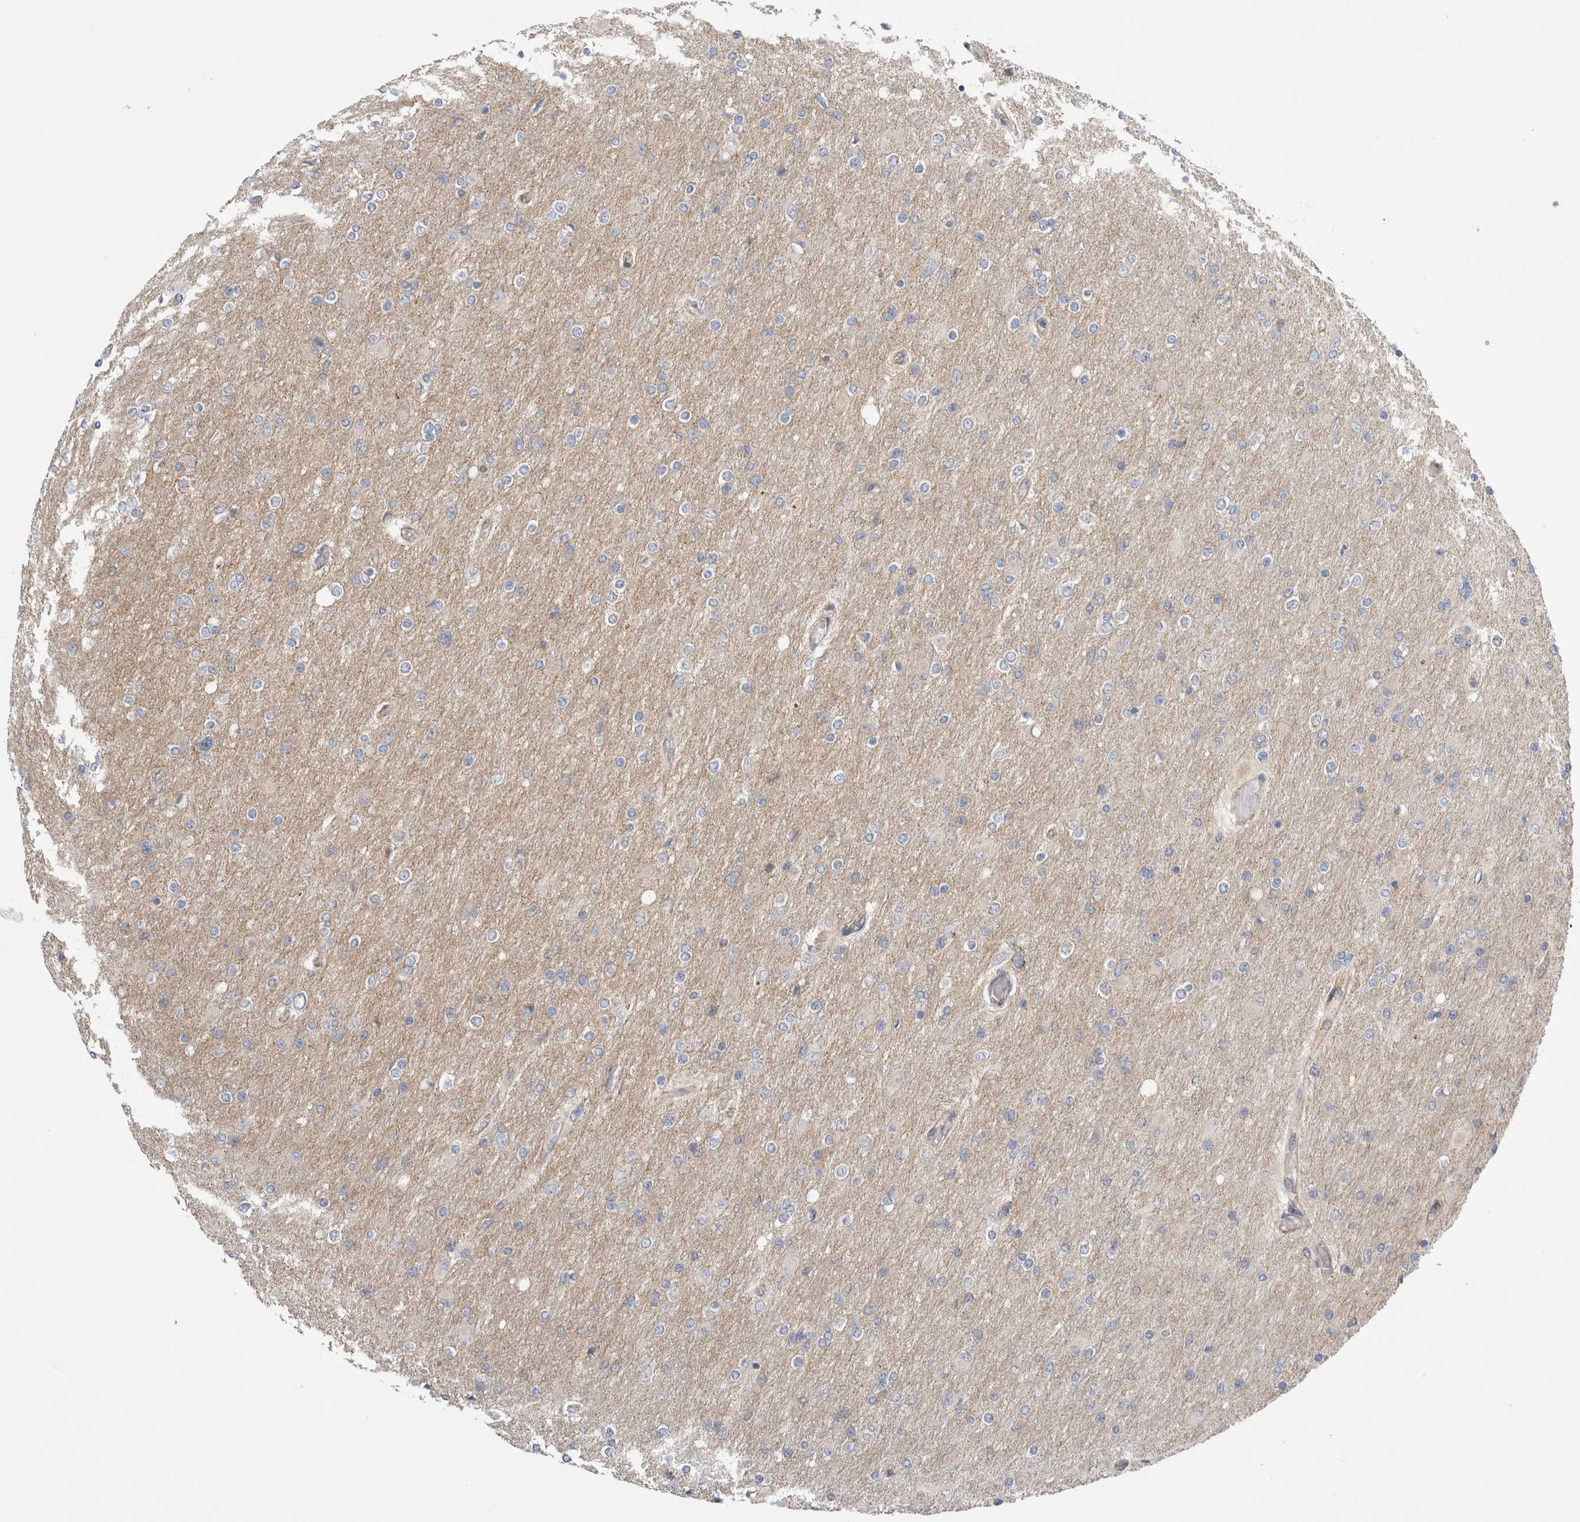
{"staining": {"intensity": "negative", "quantity": "none", "location": "none"}, "tissue": "glioma", "cell_type": "Tumor cells", "image_type": "cancer", "snomed": [{"axis": "morphology", "description": "Glioma, malignant, High grade"}, {"axis": "topography", "description": "Cerebral cortex"}], "caption": "The image shows no staining of tumor cells in glioma. (Immunohistochemistry, brightfield microscopy, high magnification).", "gene": "TAFA5", "patient": {"sex": "female", "age": 36}}